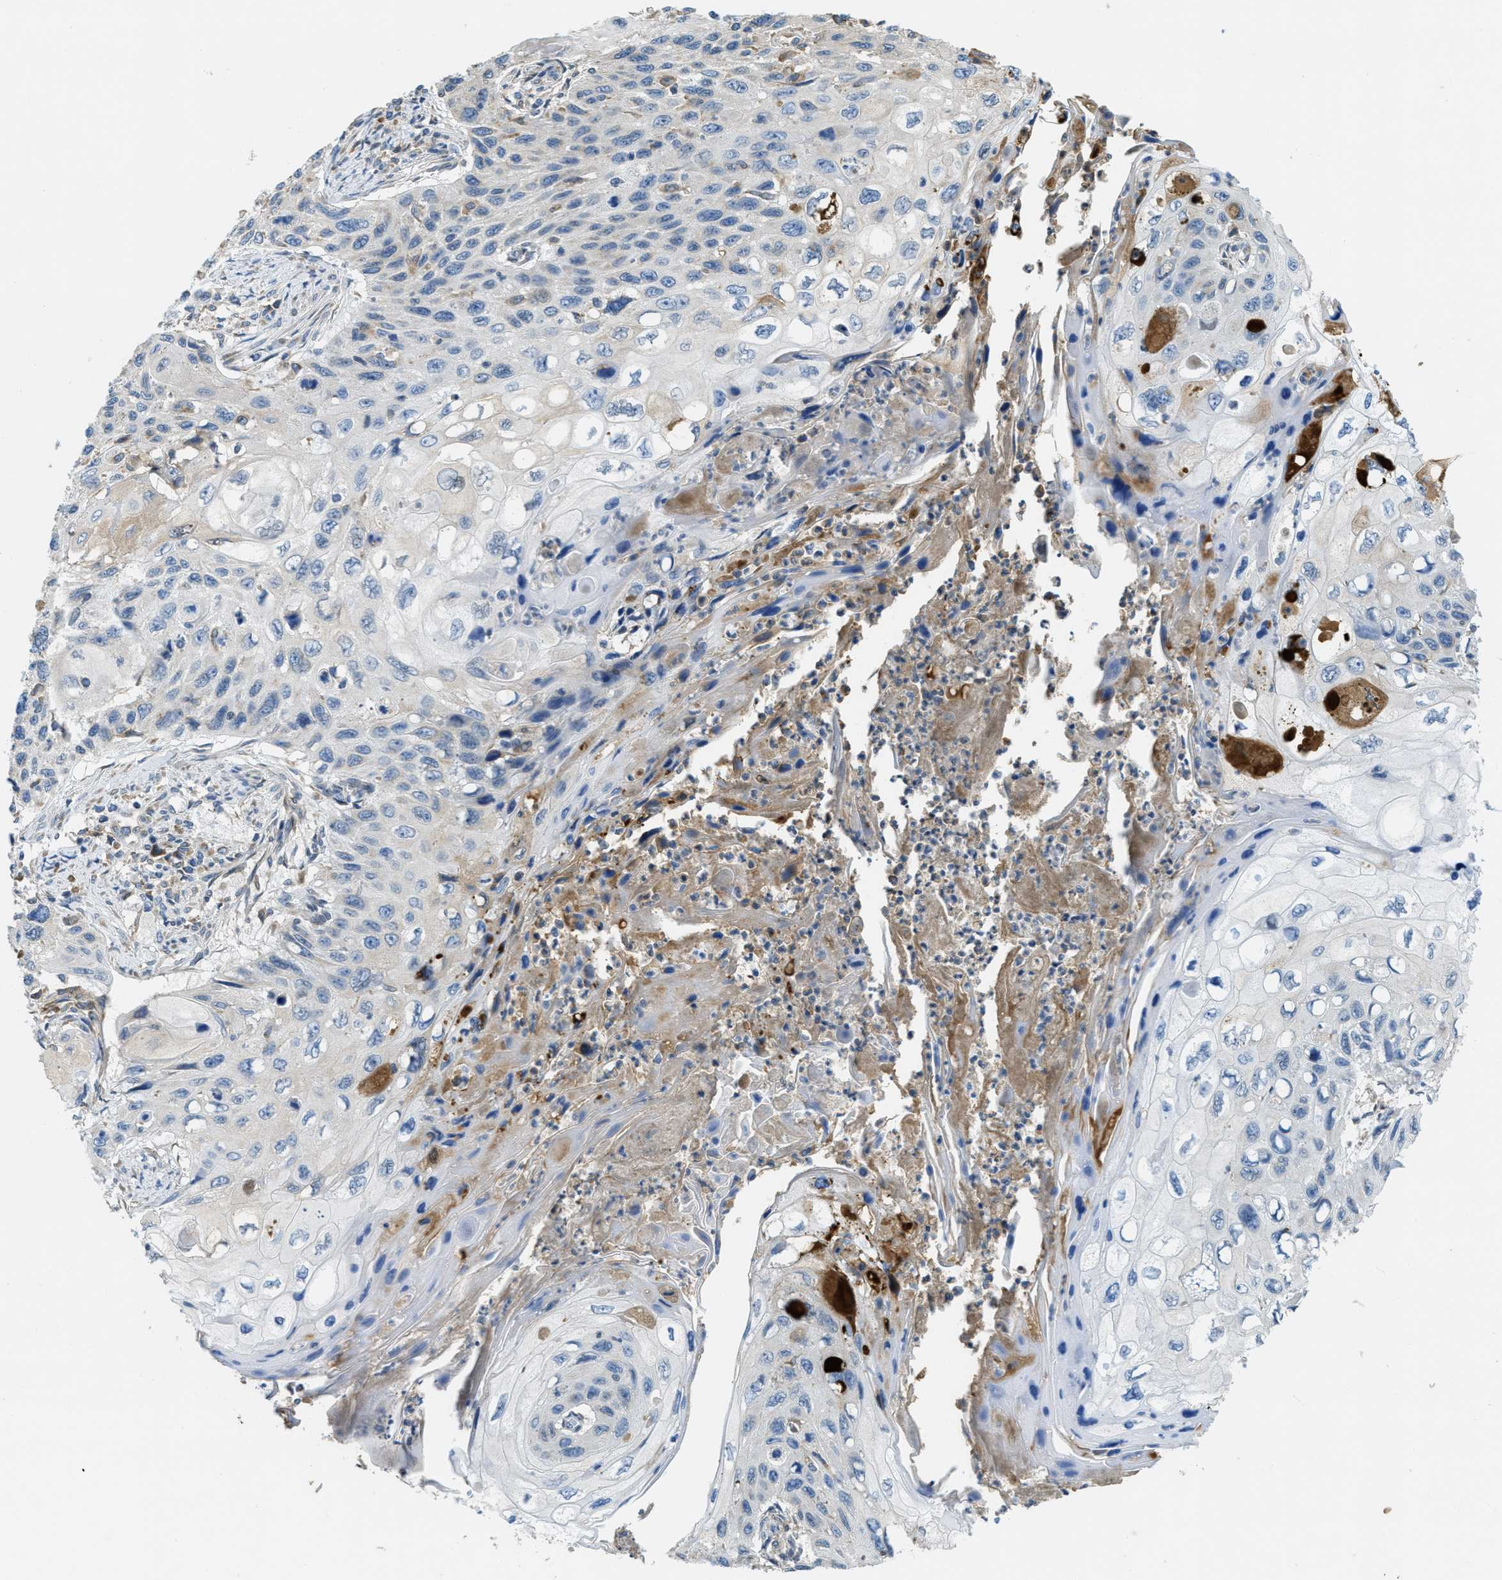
{"staining": {"intensity": "negative", "quantity": "none", "location": "none"}, "tissue": "cervical cancer", "cell_type": "Tumor cells", "image_type": "cancer", "snomed": [{"axis": "morphology", "description": "Squamous cell carcinoma, NOS"}, {"axis": "topography", "description": "Cervix"}], "caption": "Squamous cell carcinoma (cervical) was stained to show a protein in brown. There is no significant expression in tumor cells.", "gene": "MPDU1", "patient": {"sex": "female", "age": 70}}